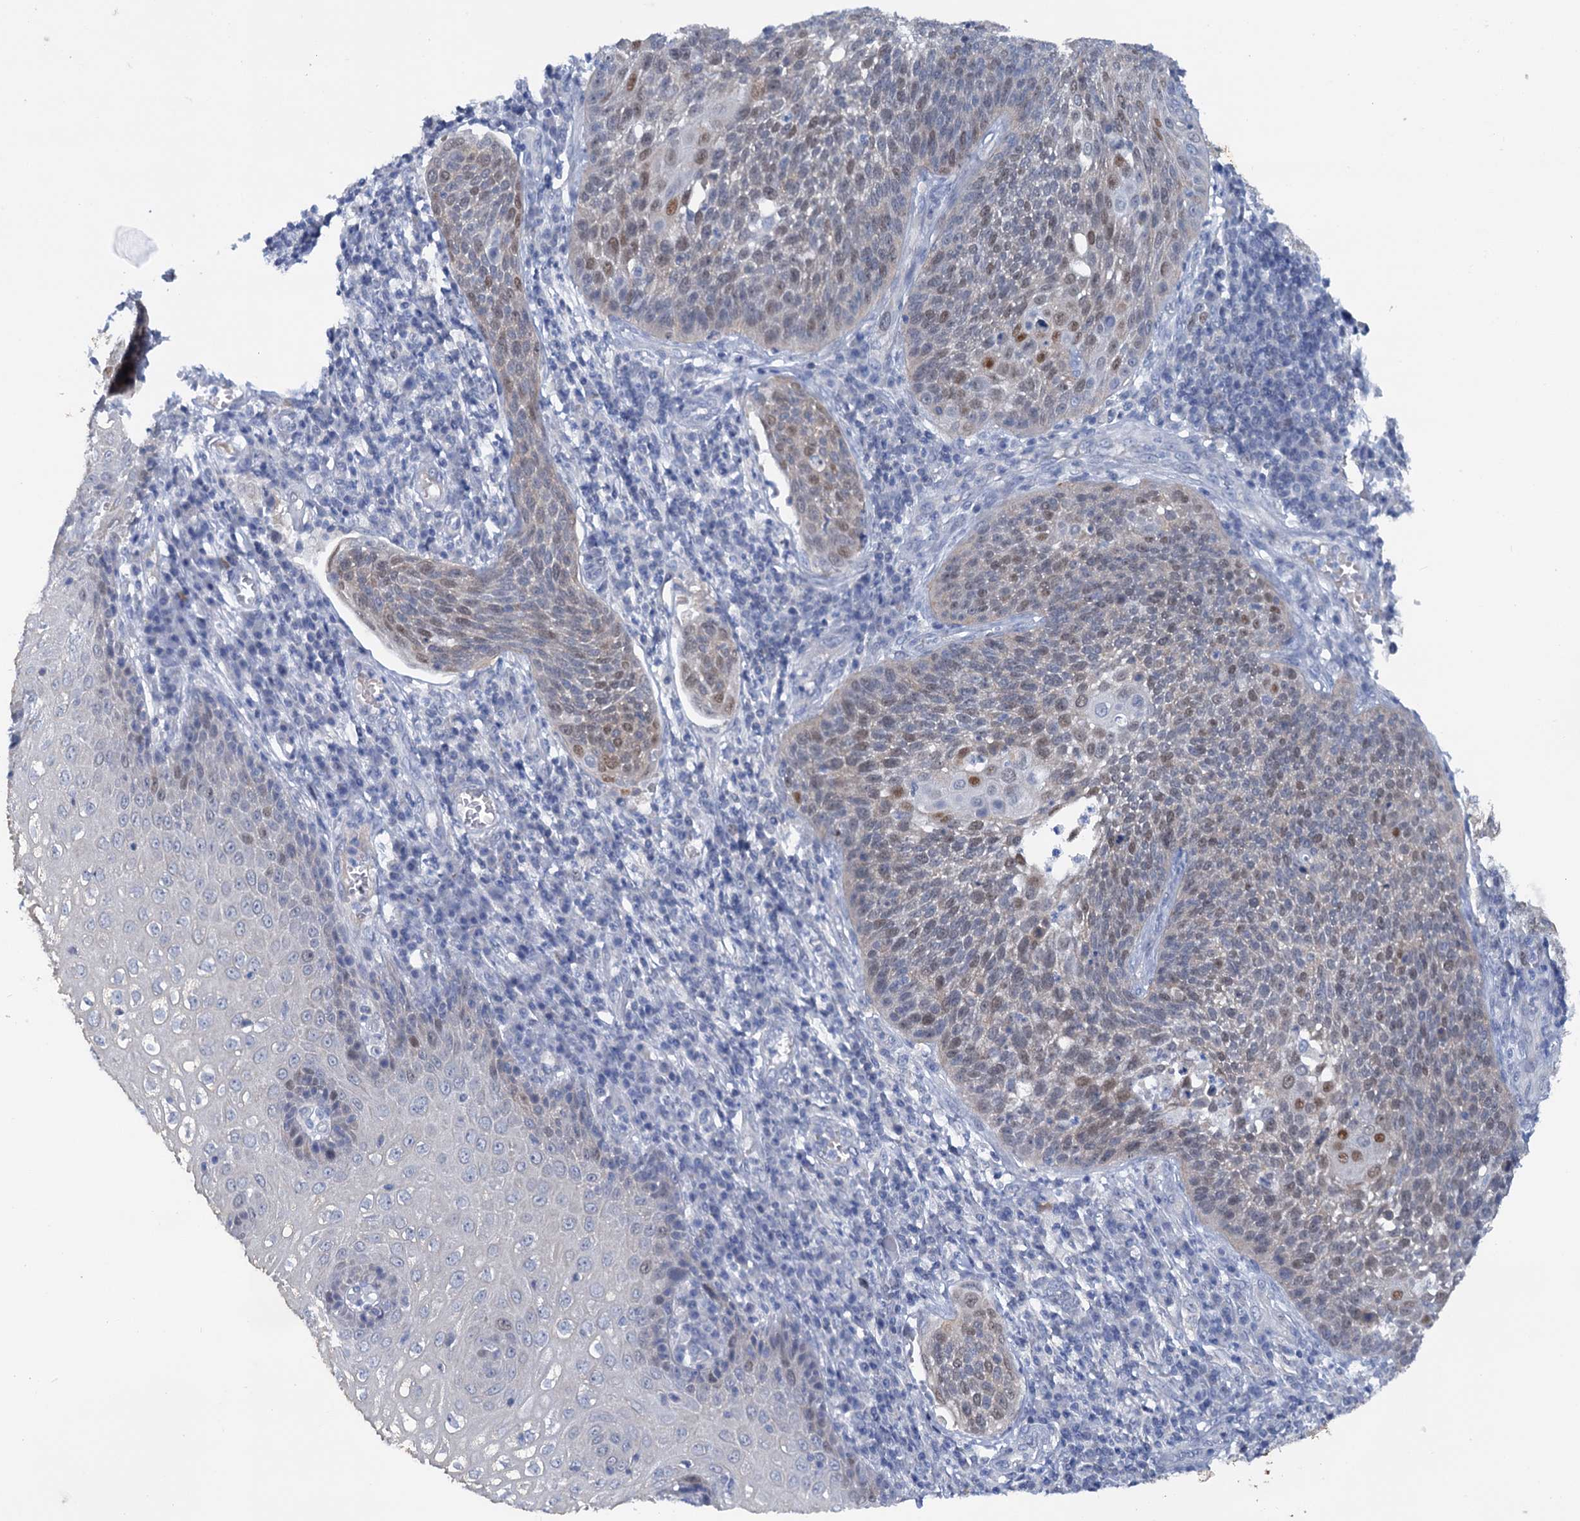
{"staining": {"intensity": "weak", "quantity": "25%-75%", "location": "nuclear"}, "tissue": "cervical cancer", "cell_type": "Tumor cells", "image_type": "cancer", "snomed": [{"axis": "morphology", "description": "Squamous cell carcinoma, NOS"}, {"axis": "topography", "description": "Cervix"}], "caption": "Immunohistochemical staining of squamous cell carcinoma (cervical) exhibits low levels of weak nuclear positivity in about 25%-75% of tumor cells.", "gene": "FAM111B", "patient": {"sex": "female", "age": 34}}